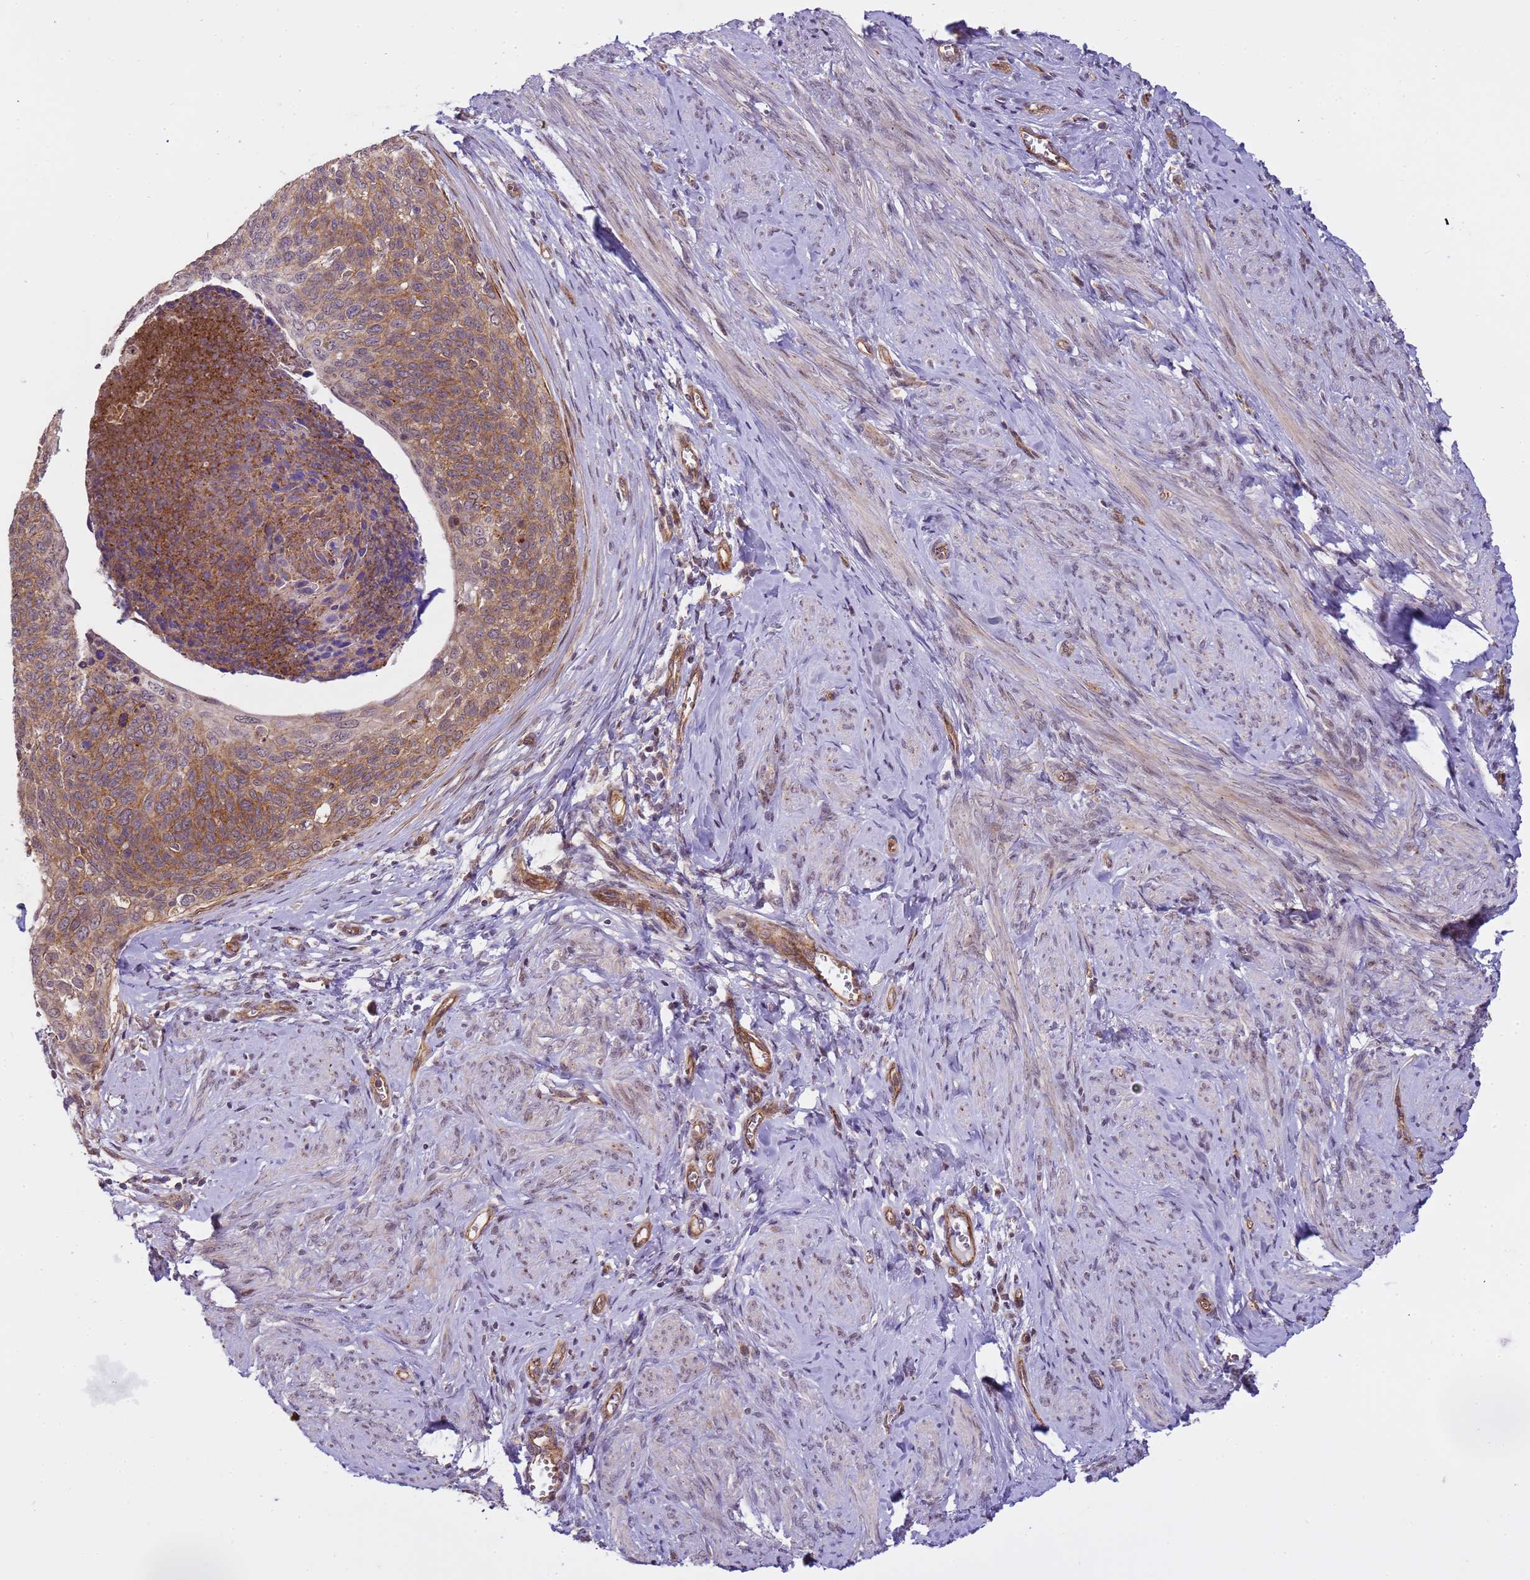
{"staining": {"intensity": "weak", "quantity": ">75%", "location": "cytoplasmic/membranous"}, "tissue": "cervical cancer", "cell_type": "Tumor cells", "image_type": "cancer", "snomed": [{"axis": "morphology", "description": "Squamous cell carcinoma, NOS"}, {"axis": "topography", "description": "Cervix"}], "caption": "Immunohistochemical staining of cervical cancer reveals low levels of weak cytoplasmic/membranous protein staining in about >75% of tumor cells.", "gene": "EMC2", "patient": {"sex": "female", "age": 80}}